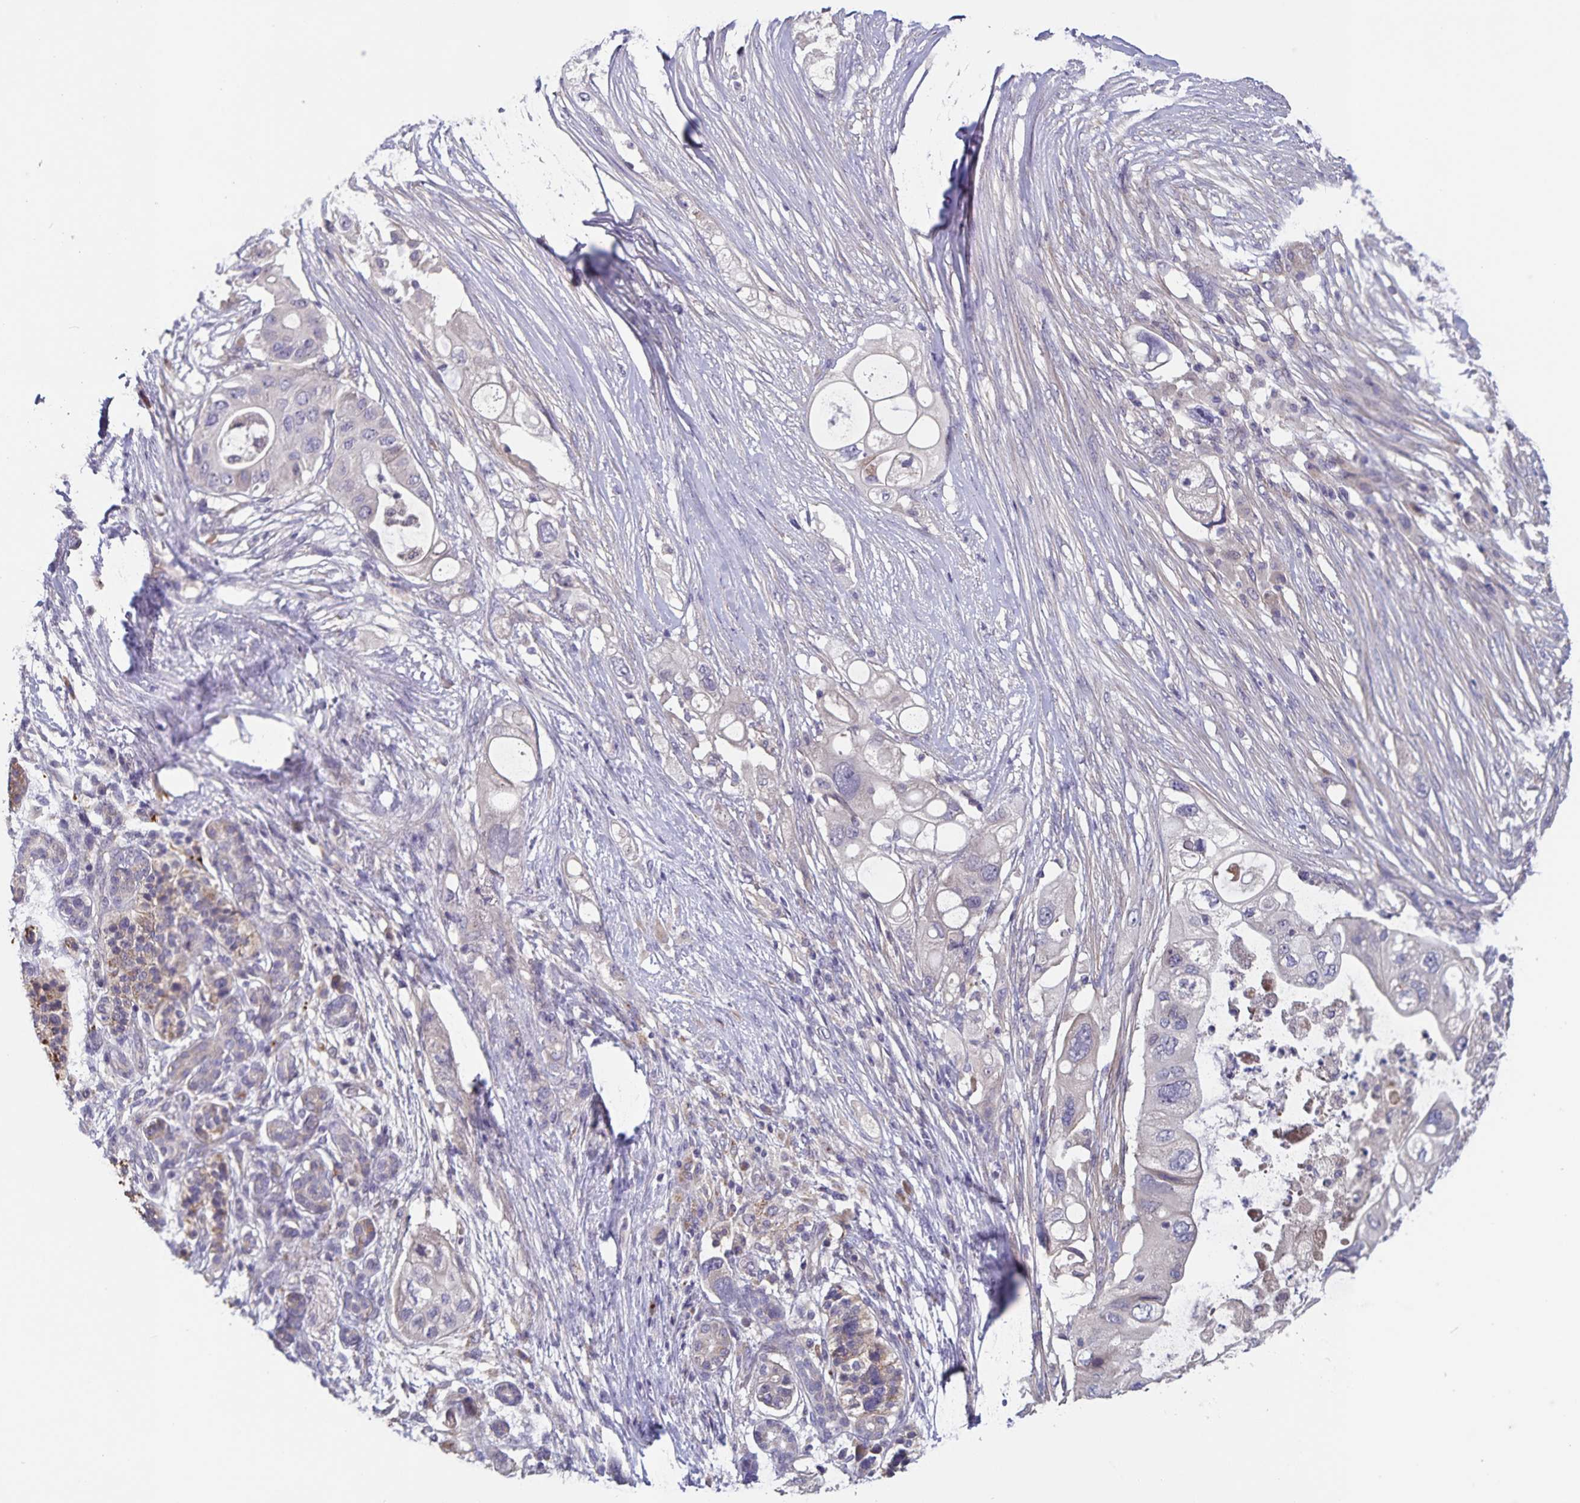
{"staining": {"intensity": "negative", "quantity": "none", "location": "none"}, "tissue": "pancreatic cancer", "cell_type": "Tumor cells", "image_type": "cancer", "snomed": [{"axis": "morphology", "description": "Adenocarcinoma, NOS"}, {"axis": "topography", "description": "Pancreas"}], "caption": "The histopathology image demonstrates no staining of tumor cells in pancreatic cancer (adenocarcinoma).", "gene": "FBXL16", "patient": {"sex": "female", "age": 72}}